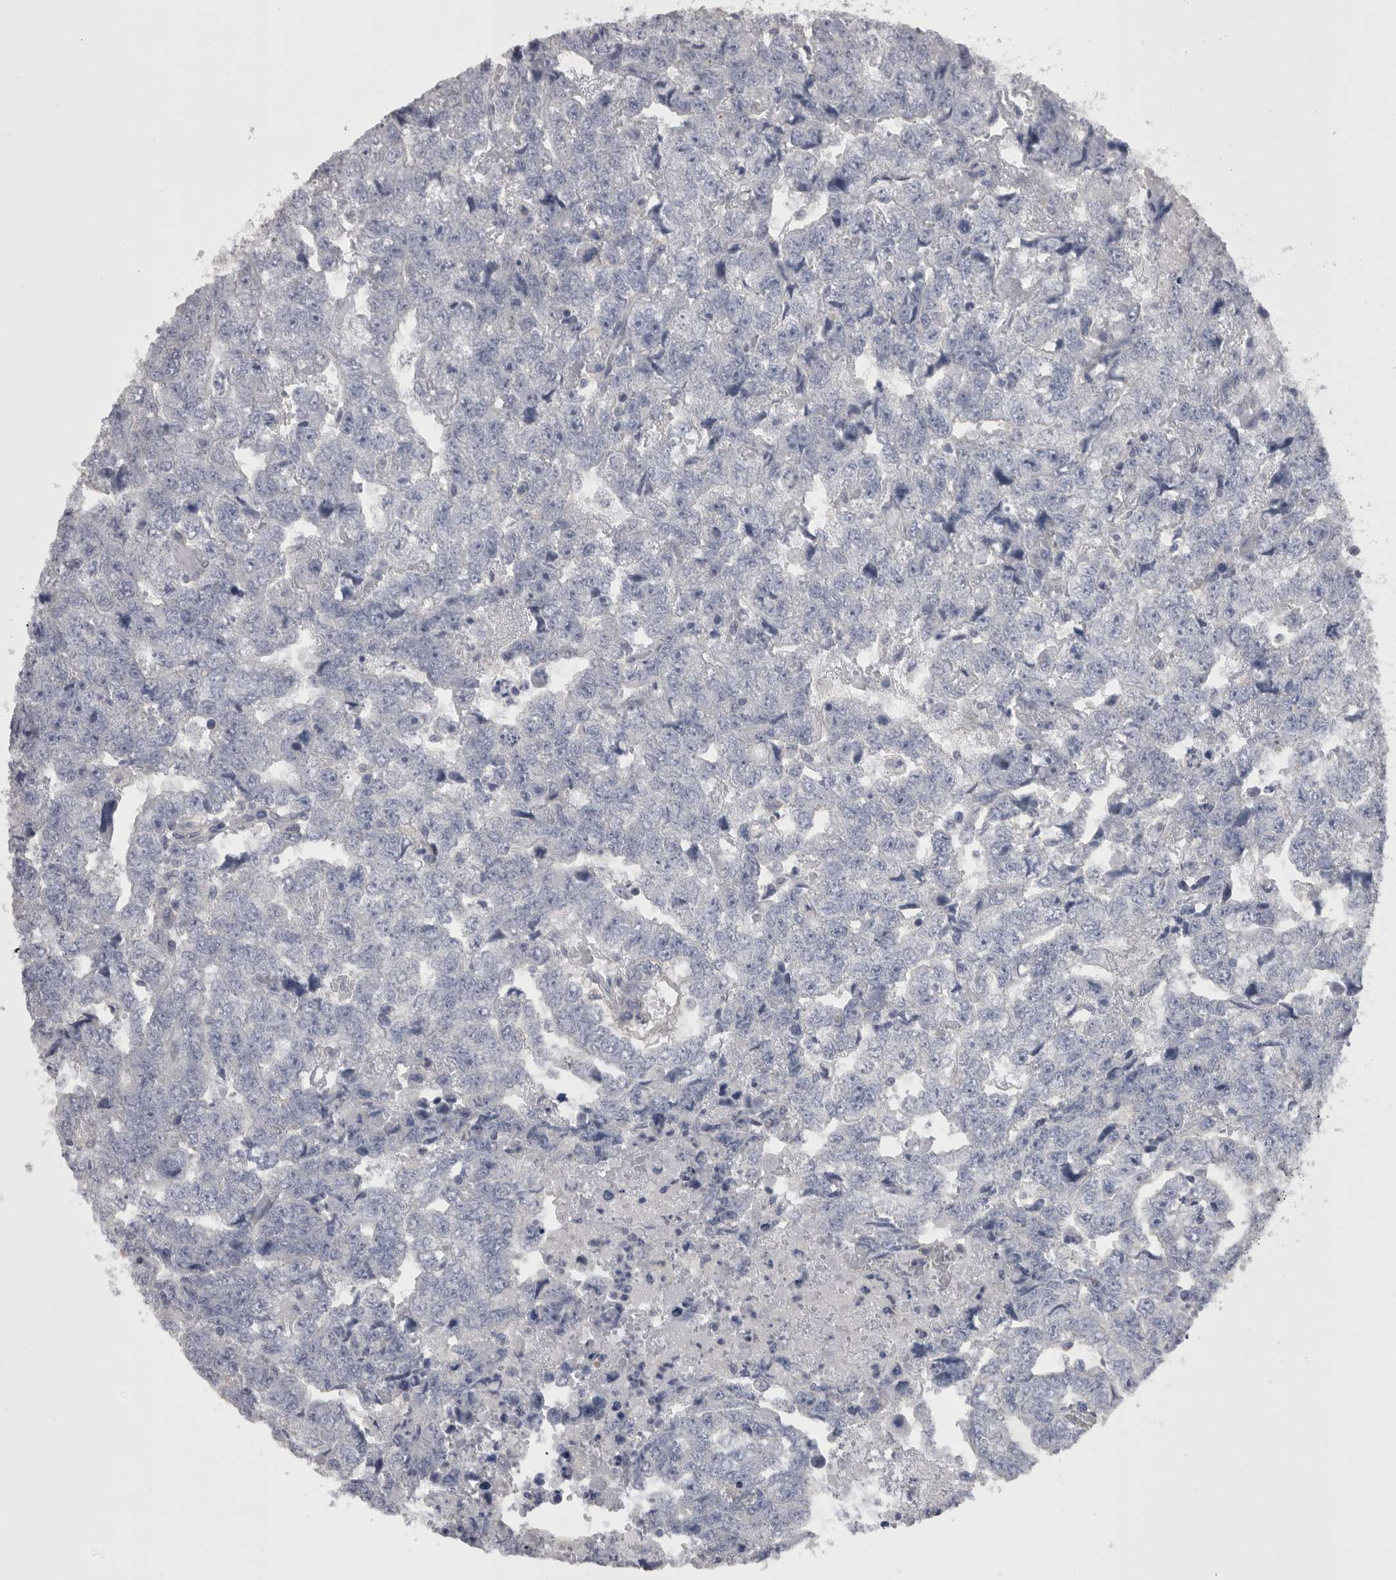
{"staining": {"intensity": "negative", "quantity": "none", "location": "none"}, "tissue": "testis cancer", "cell_type": "Tumor cells", "image_type": "cancer", "snomed": [{"axis": "morphology", "description": "Carcinoma, Embryonal, NOS"}, {"axis": "topography", "description": "Testis"}], "caption": "Tumor cells are negative for brown protein staining in testis cancer (embryonal carcinoma).", "gene": "CAMK2D", "patient": {"sex": "male", "age": 36}}